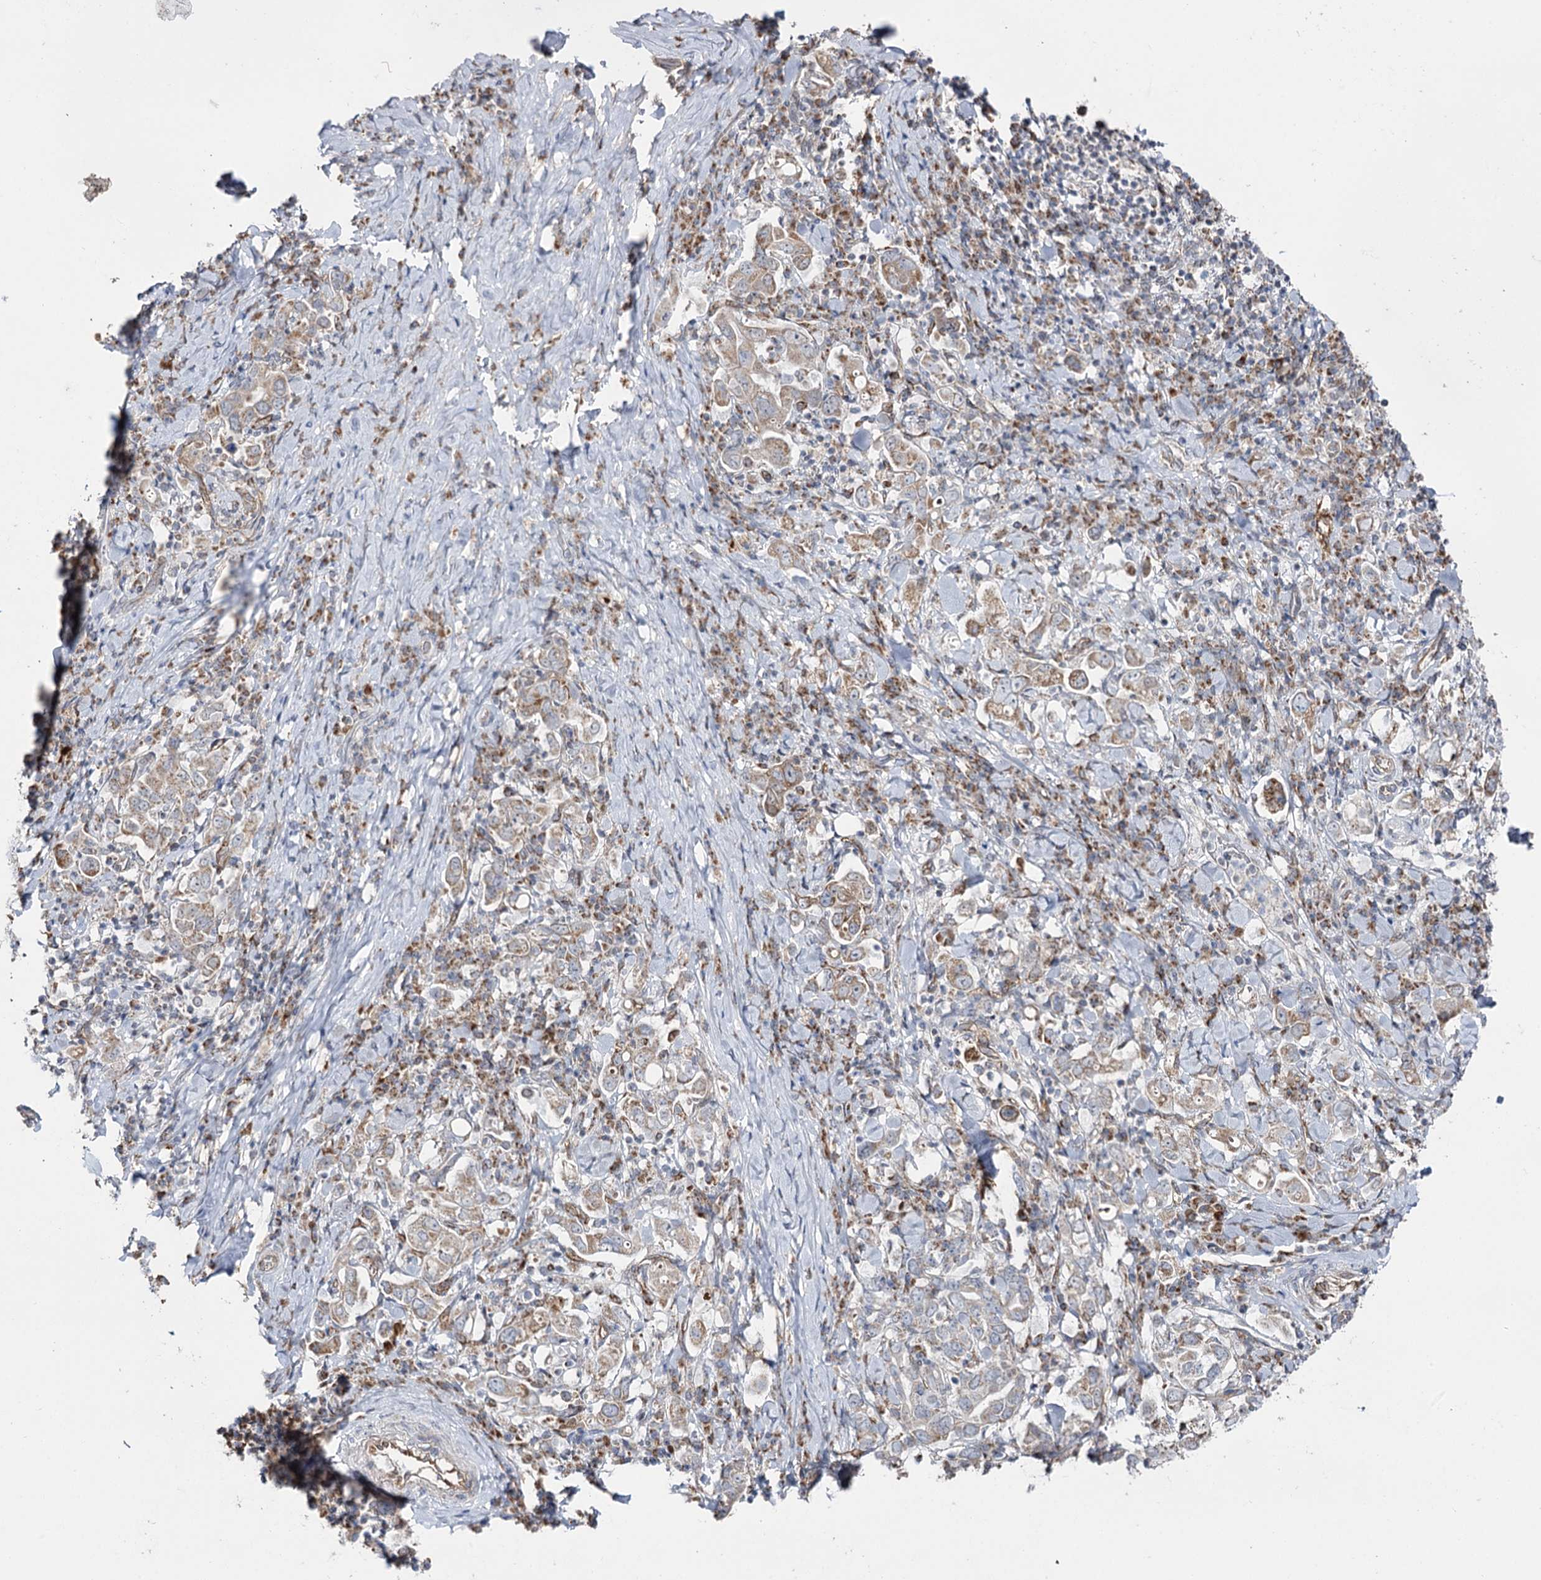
{"staining": {"intensity": "weak", "quantity": "25%-75%", "location": "cytoplasmic/membranous"}, "tissue": "stomach cancer", "cell_type": "Tumor cells", "image_type": "cancer", "snomed": [{"axis": "morphology", "description": "Adenocarcinoma, NOS"}, {"axis": "topography", "description": "Stomach, upper"}], "caption": "Immunohistochemistry (IHC) micrograph of neoplastic tissue: human stomach cancer stained using immunohistochemistry (IHC) displays low levels of weak protein expression localized specifically in the cytoplasmic/membranous of tumor cells, appearing as a cytoplasmic/membranous brown color.", "gene": "CBR4", "patient": {"sex": "male", "age": 62}}